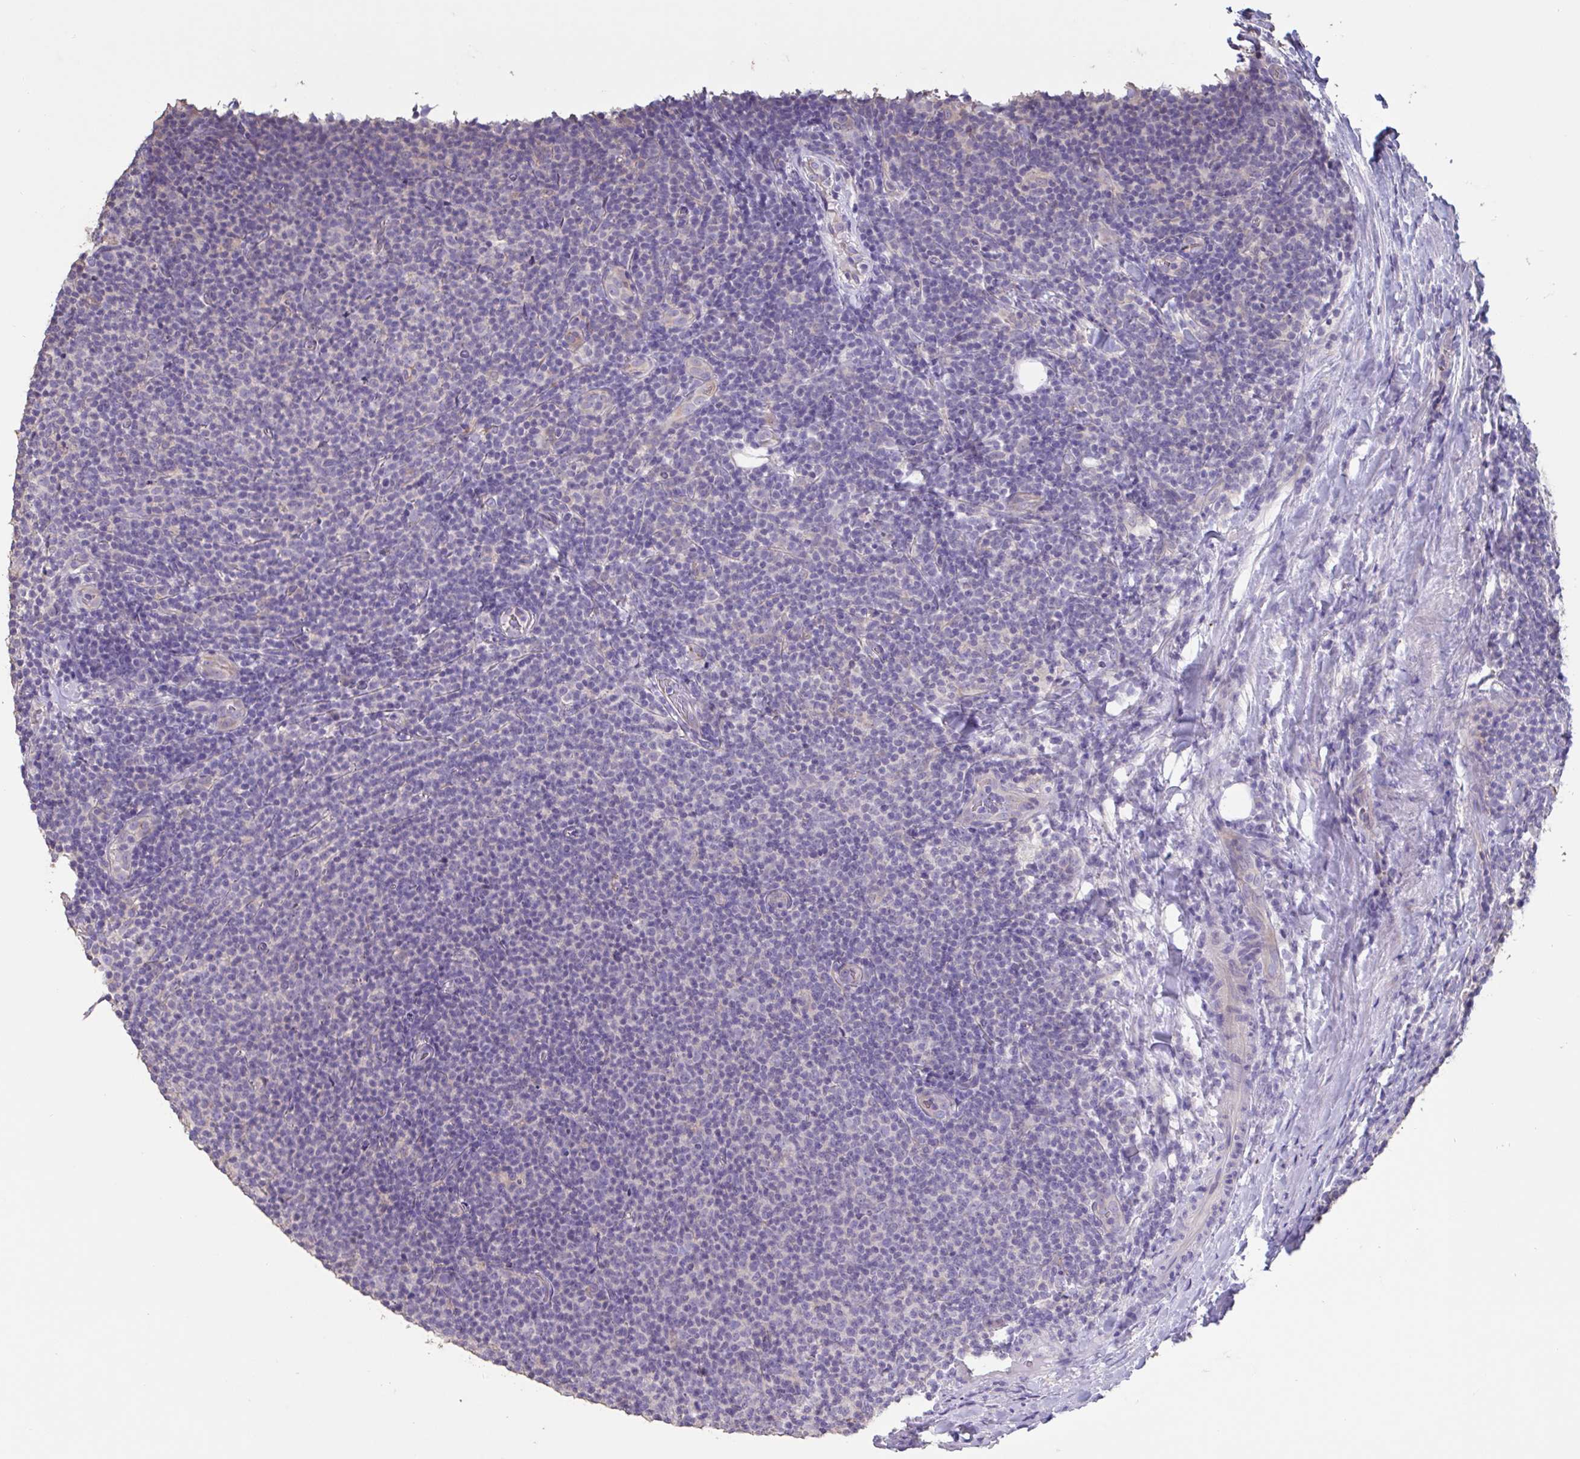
{"staining": {"intensity": "negative", "quantity": "none", "location": "none"}, "tissue": "lymphoma", "cell_type": "Tumor cells", "image_type": "cancer", "snomed": [{"axis": "morphology", "description": "Malignant lymphoma, non-Hodgkin's type, Low grade"}, {"axis": "topography", "description": "Lymph node"}], "caption": "This is an immunohistochemistry image of lymphoma. There is no staining in tumor cells.", "gene": "CHMP5", "patient": {"sex": "male", "age": 66}}